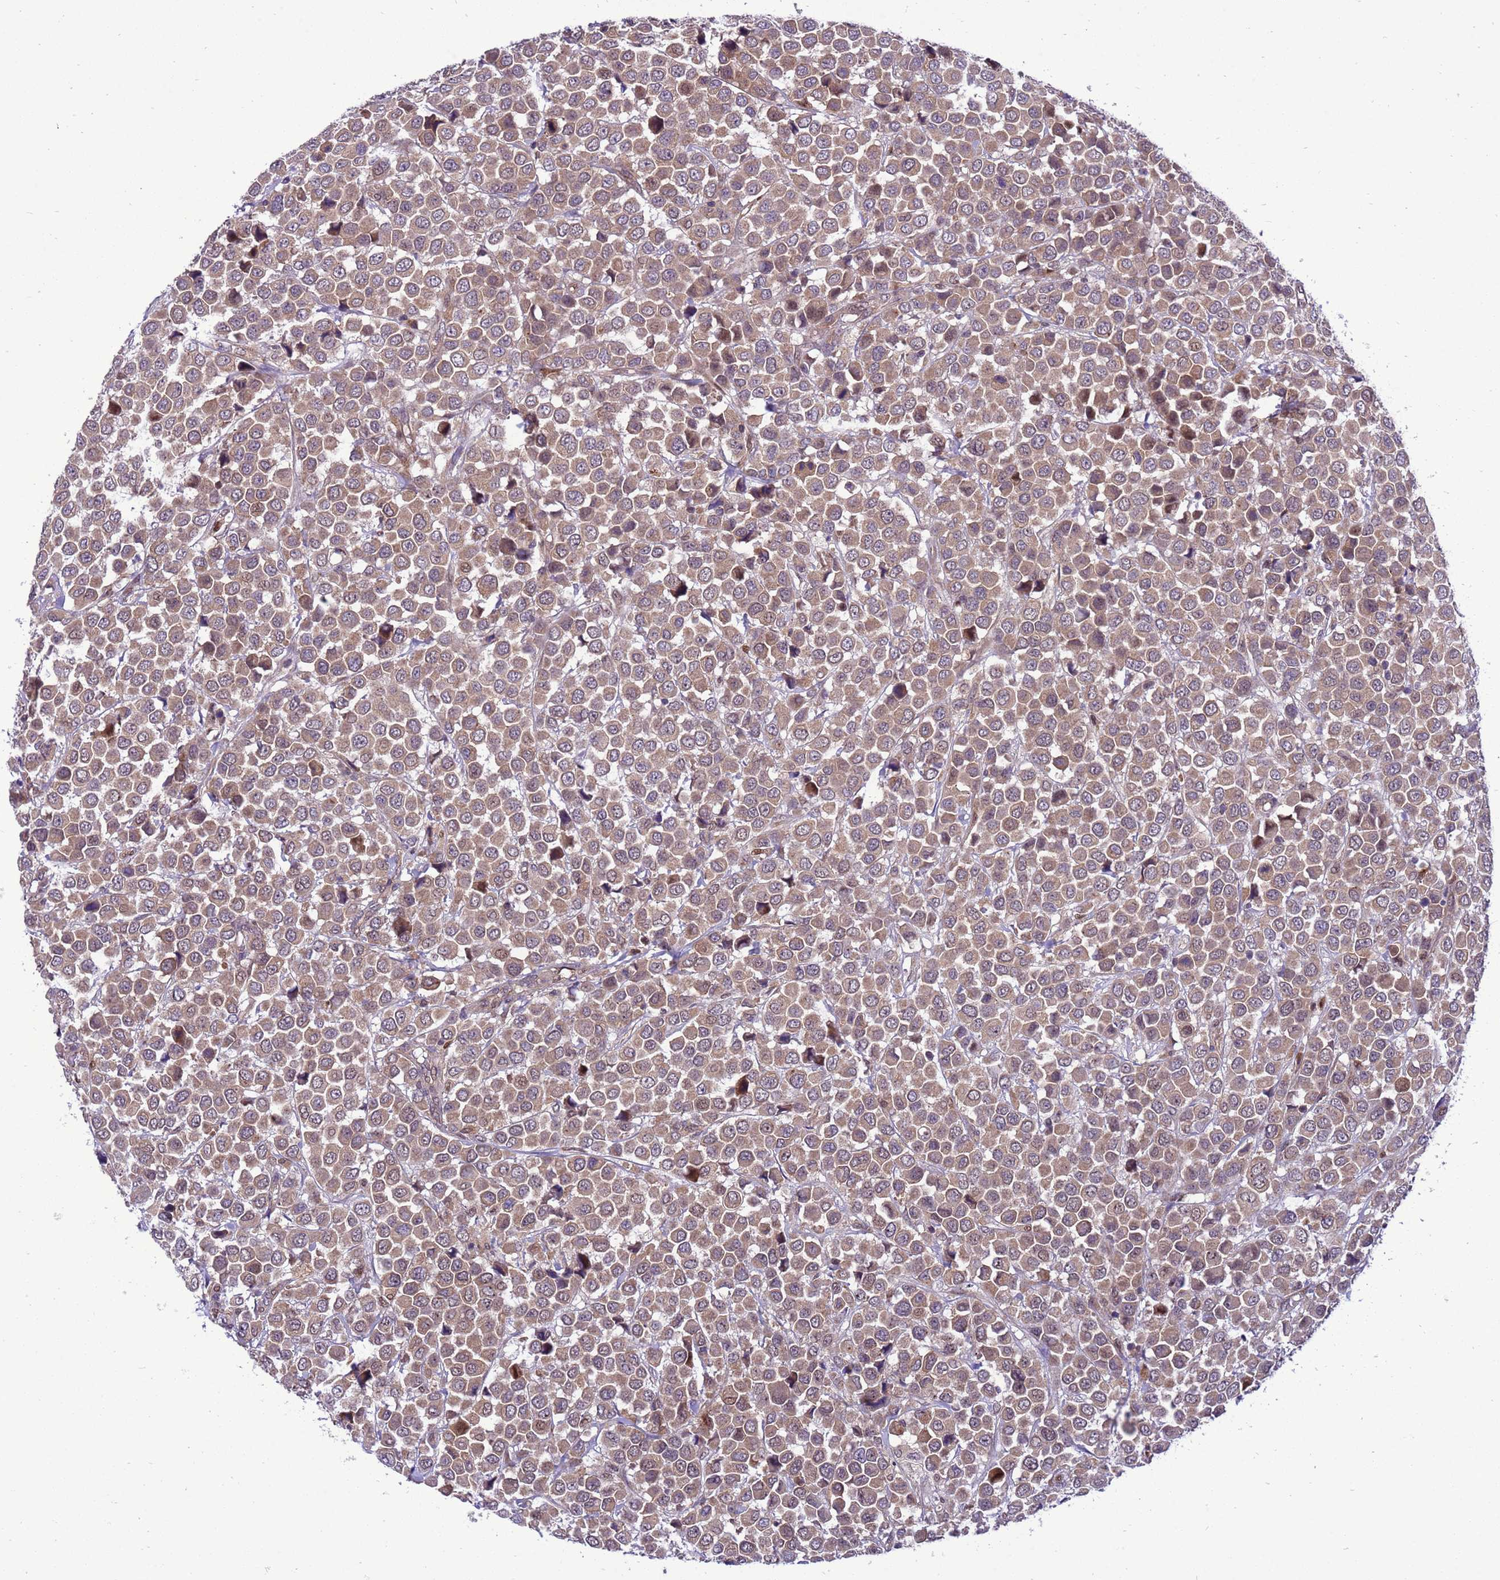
{"staining": {"intensity": "moderate", "quantity": ">75%", "location": "cytoplasmic/membranous,nuclear"}, "tissue": "breast cancer", "cell_type": "Tumor cells", "image_type": "cancer", "snomed": [{"axis": "morphology", "description": "Duct carcinoma"}, {"axis": "topography", "description": "Breast"}], "caption": "Protein staining of breast infiltrating ductal carcinoma tissue reveals moderate cytoplasmic/membranous and nuclear expression in about >75% of tumor cells. (DAB = brown stain, brightfield microscopy at high magnification).", "gene": "RASD1", "patient": {"sex": "female", "age": 61}}